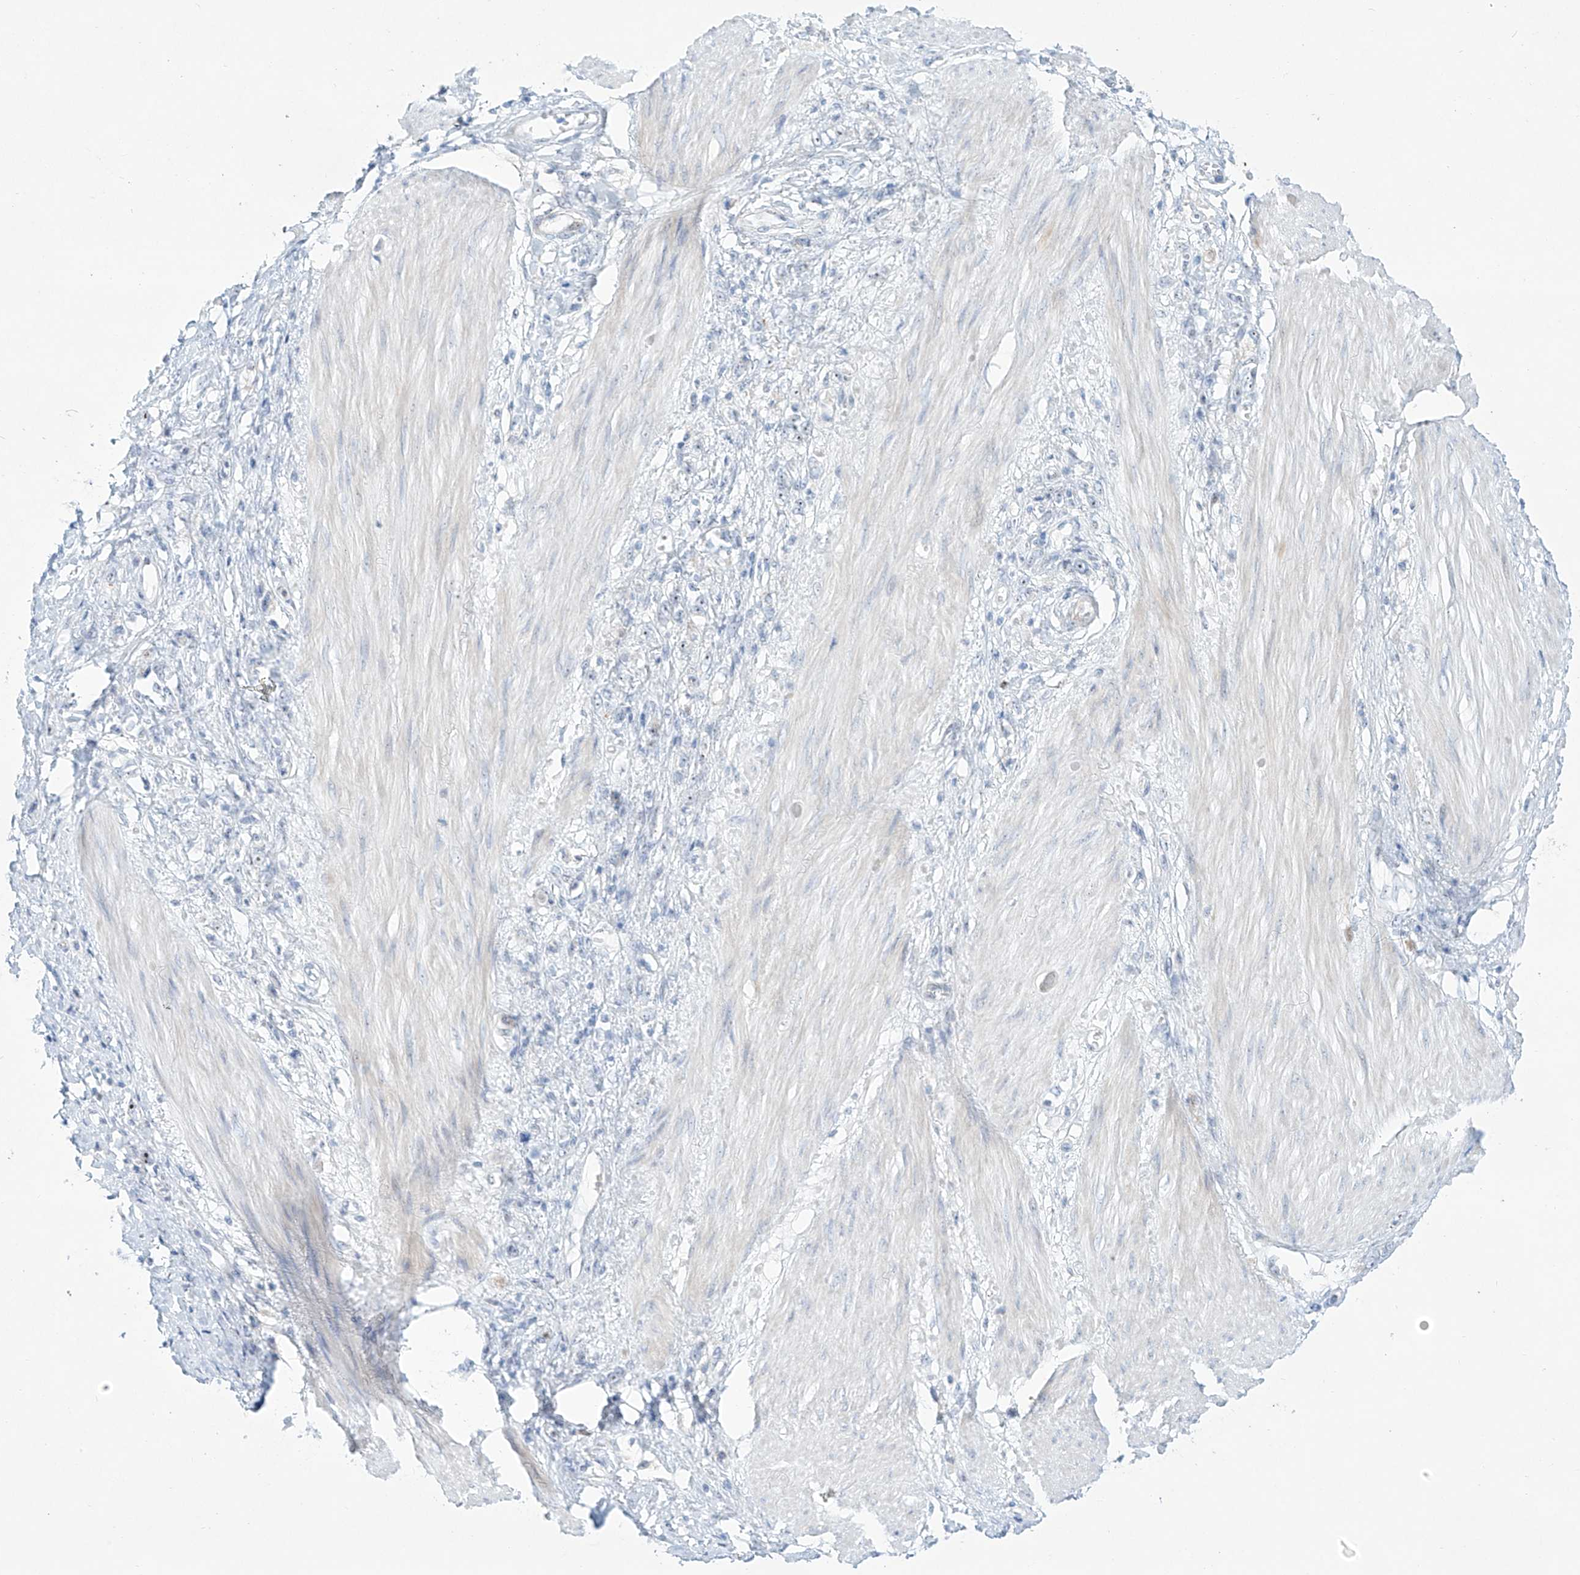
{"staining": {"intensity": "negative", "quantity": "none", "location": "none"}, "tissue": "stomach cancer", "cell_type": "Tumor cells", "image_type": "cancer", "snomed": [{"axis": "morphology", "description": "Adenocarcinoma, NOS"}, {"axis": "topography", "description": "Stomach"}], "caption": "Histopathology image shows no protein expression in tumor cells of adenocarcinoma (stomach) tissue.", "gene": "SNU13", "patient": {"sex": "female", "age": 76}}